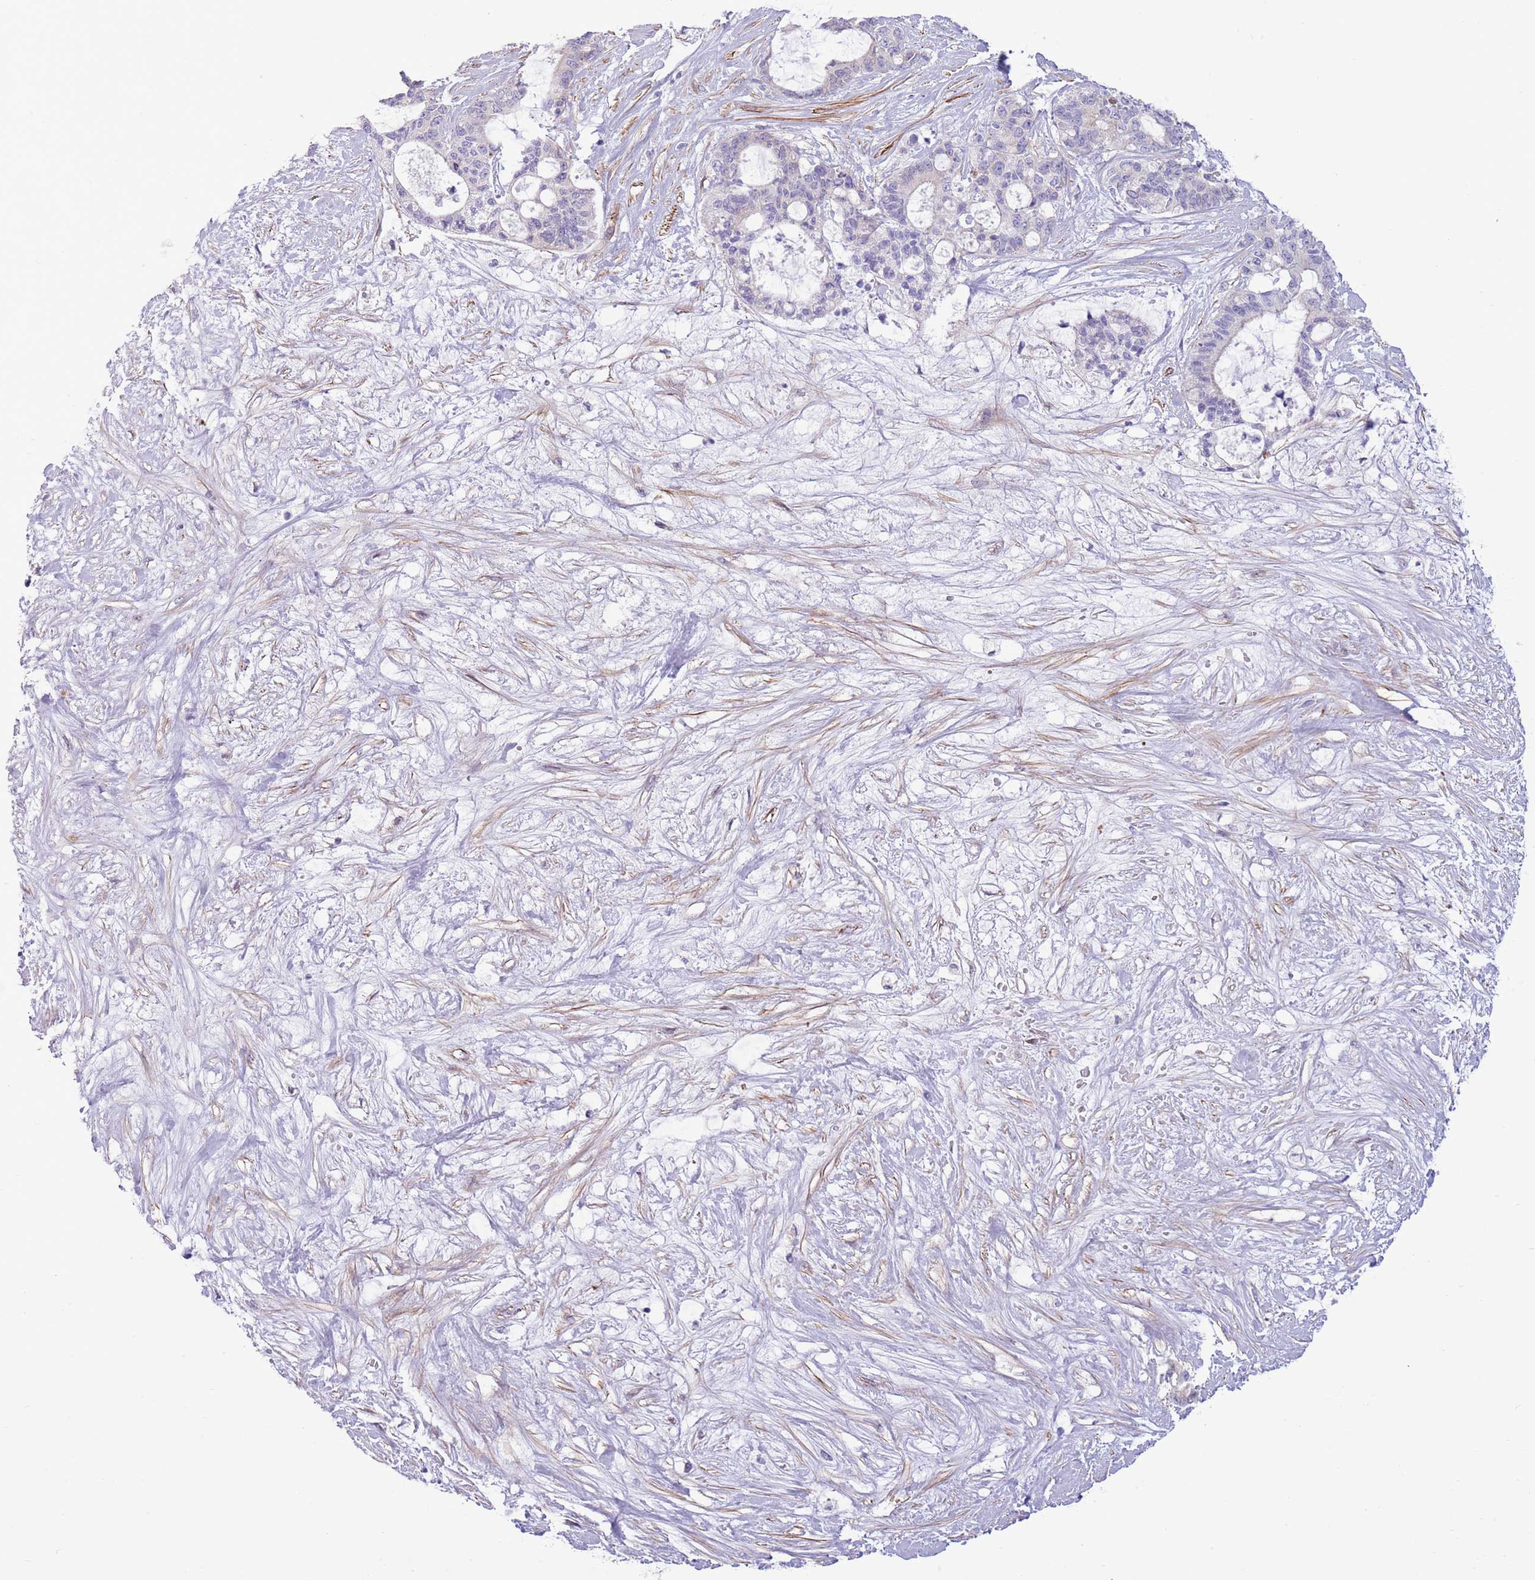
{"staining": {"intensity": "weak", "quantity": "25%-75%", "location": "cytoplasmic/membranous"}, "tissue": "liver cancer", "cell_type": "Tumor cells", "image_type": "cancer", "snomed": [{"axis": "morphology", "description": "Normal tissue, NOS"}, {"axis": "morphology", "description": "Cholangiocarcinoma"}, {"axis": "topography", "description": "Liver"}, {"axis": "topography", "description": "Peripheral nerve tissue"}], "caption": "Immunohistochemistry (IHC) of human cholangiocarcinoma (liver) shows low levels of weak cytoplasmic/membranous expression in about 25%-75% of tumor cells.", "gene": "ZC4H2", "patient": {"sex": "female", "age": 73}}